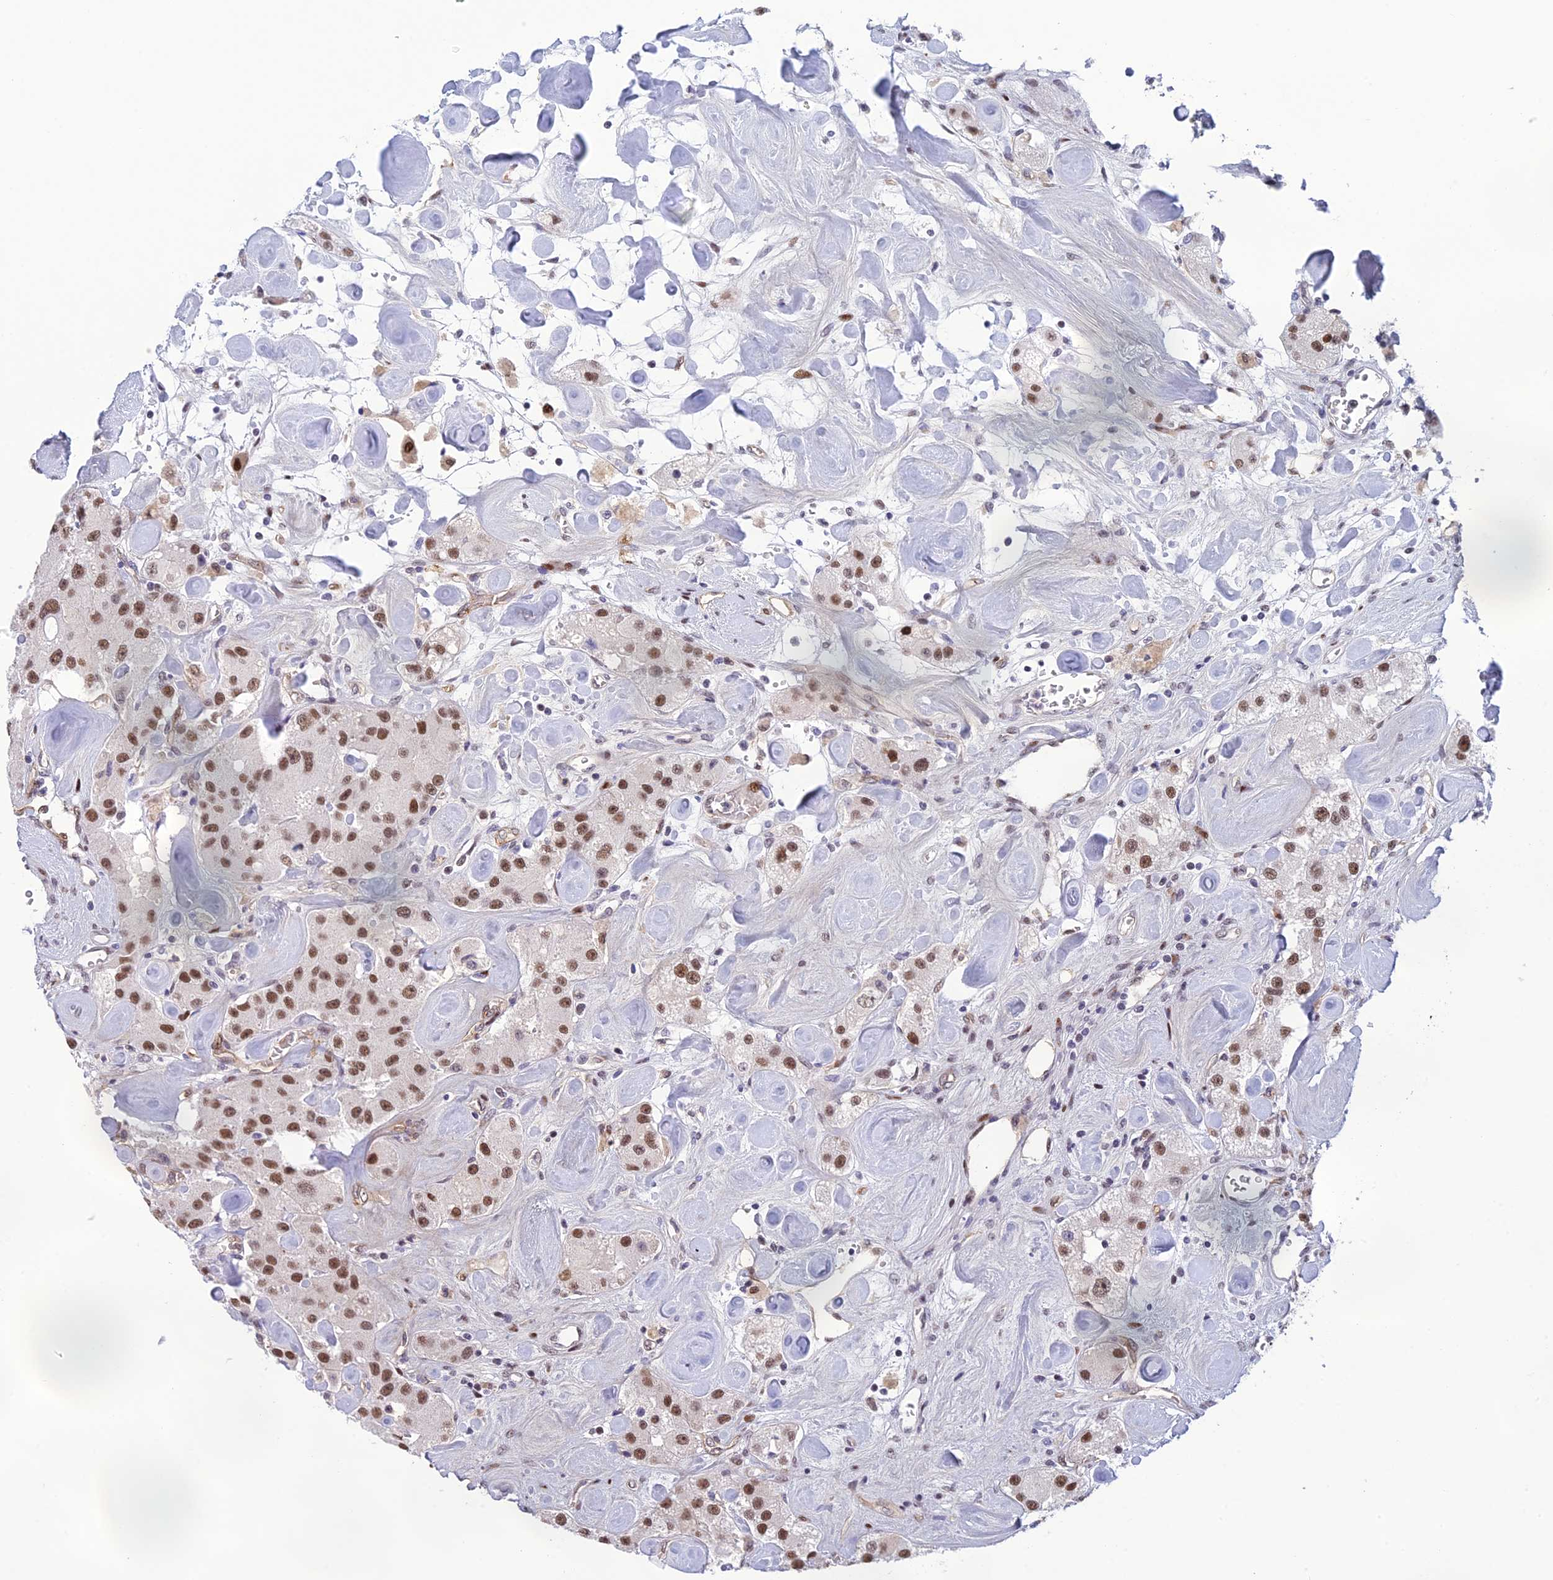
{"staining": {"intensity": "moderate", "quantity": ">75%", "location": "nuclear"}, "tissue": "carcinoid", "cell_type": "Tumor cells", "image_type": "cancer", "snomed": [{"axis": "morphology", "description": "Carcinoid, malignant, NOS"}, {"axis": "topography", "description": "Pancreas"}], "caption": "Tumor cells reveal medium levels of moderate nuclear expression in about >75% of cells in human carcinoid (malignant). (DAB (3,3'-diaminobenzidine) IHC with brightfield microscopy, high magnification).", "gene": "RANBP3", "patient": {"sex": "male", "age": 41}}